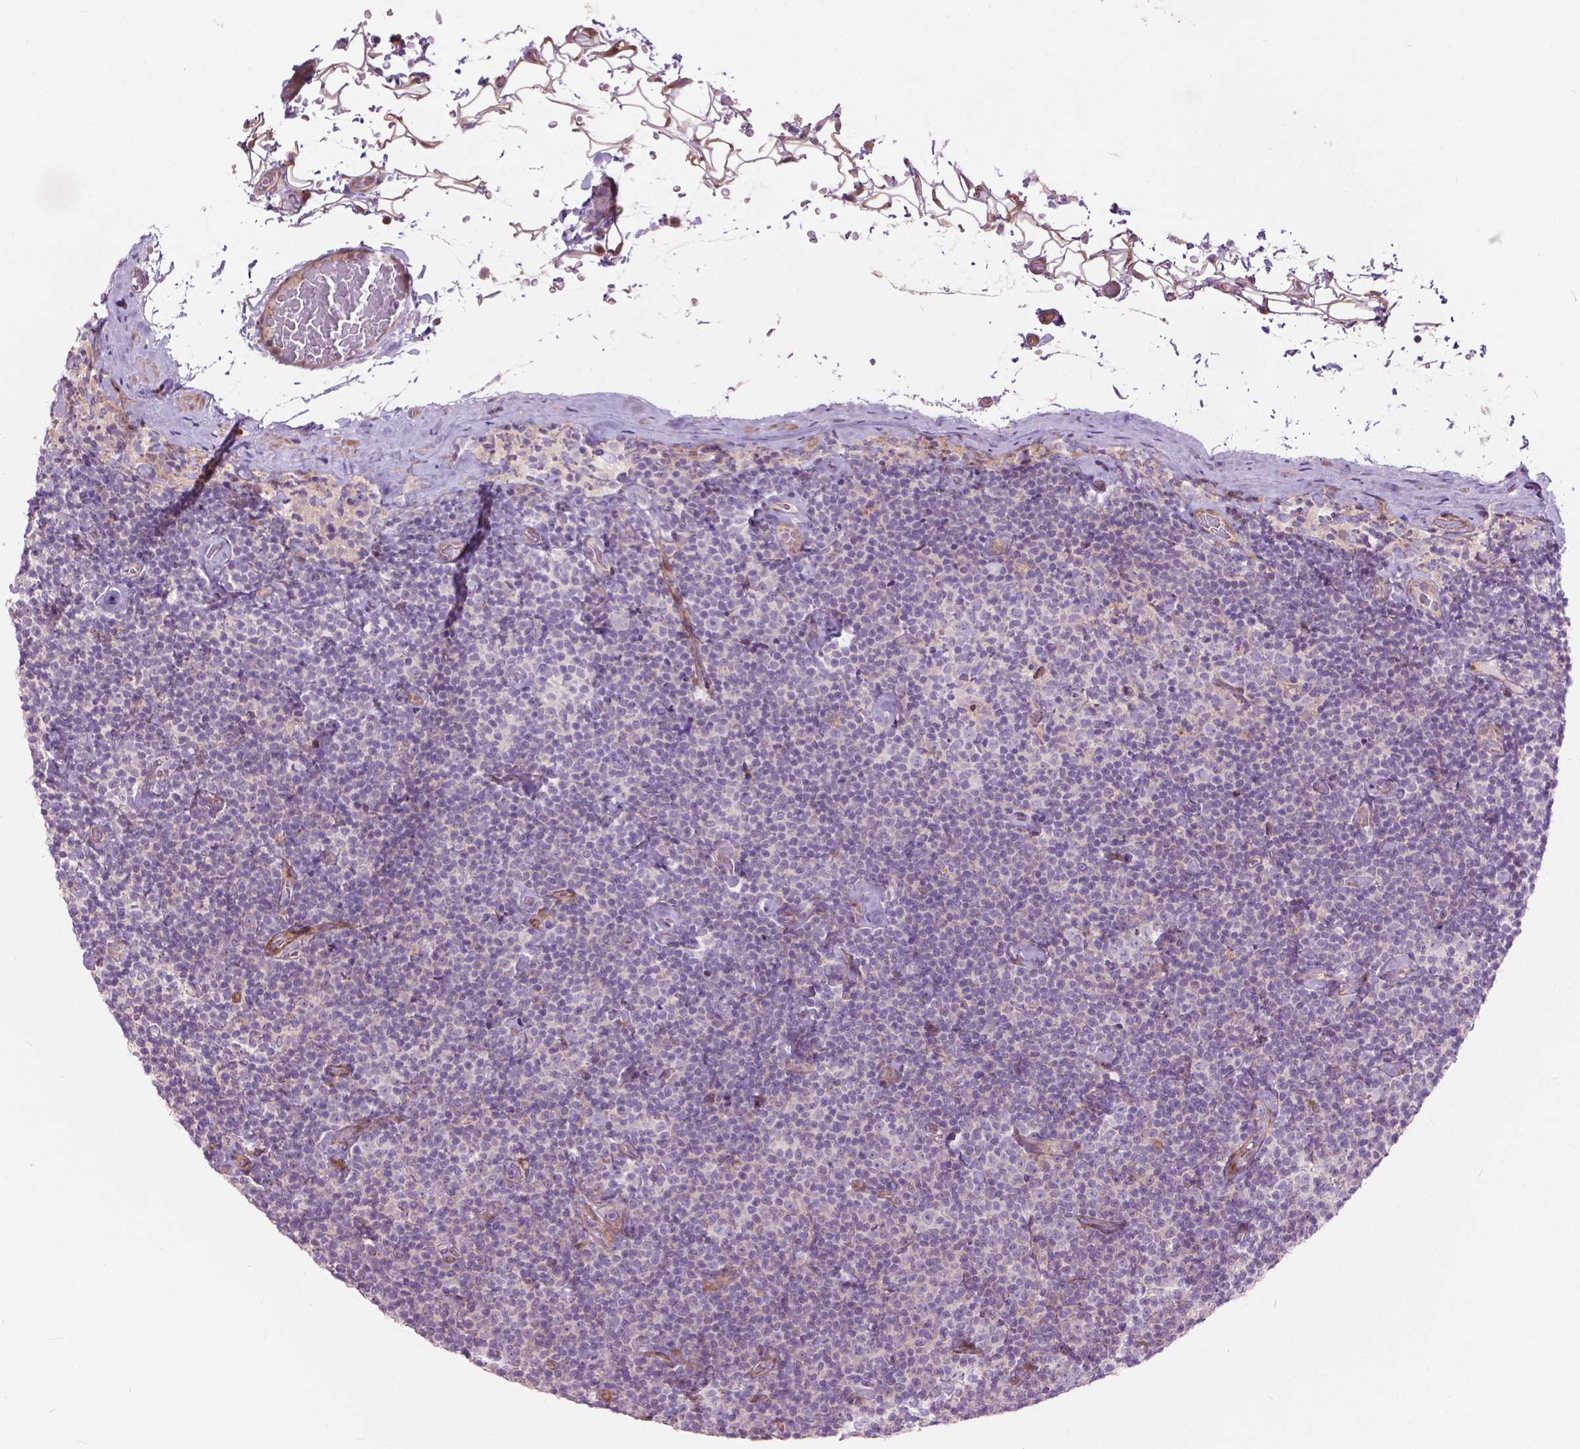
{"staining": {"intensity": "negative", "quantity": "none", "location": "none"}, "tissue": "lymphoma", "cell_type": "Tumor cells", "image_type": "cancer", "snomed": [{"axis": "morphology", "description": "Malignant lymphoma, non-Hodgkin's type, Low grade"}, {"axis": "topography", "description": "Lymph node"}], "caption": "IHC photomicrograph of neoplastic tissue: human malignant lymphoma, non-Hodgkin's type (low-grade) stained with DAB (3,3'-diaminobenzidine) displays no significant protein positivity in tumor cells.", "gene": "MORN1", "patient": {"sex": "male", "age": 81}}